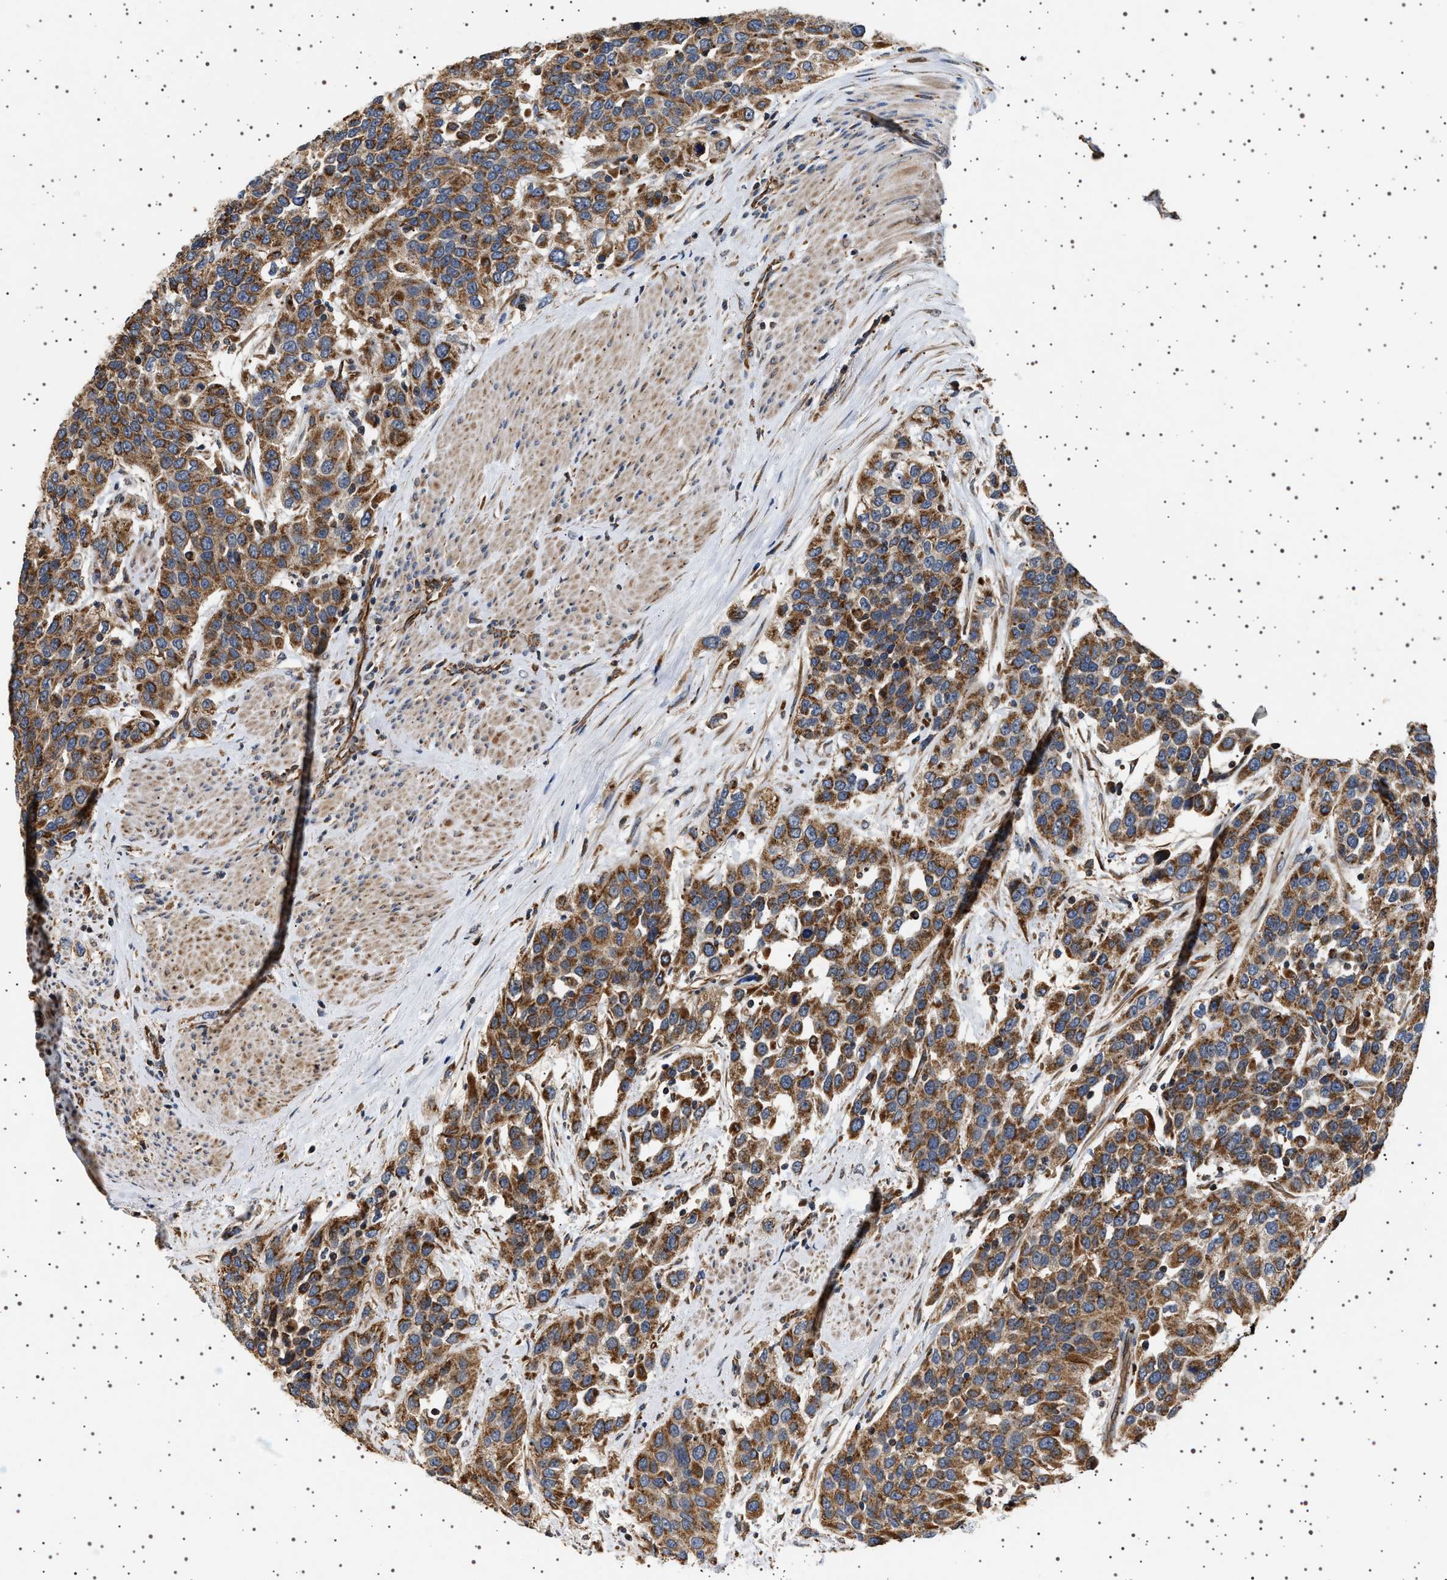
{"staining": {"intensity": "moderate", "quantity": ">75%", "location": "cytoplasmic/membranous"}, "tissue": "urothelial cancer", "cell_type": "Tumor cells", "image_type": "cancer", "snomed": [{"axis": "morphology", "description": "Urothelial carcinoma, High grade"}, {"axis": "topography", "description": "Urinary bladder"}], "caption": "IHC histopathology image of neoplastic tissue: human high-grade urothelial carcinoma stained using immunohistochemistry exhibits medium levels of moderate protein expression localized specifically in the cytoplasmic/membranous of tumor cells, appearing as a cytoplasmic/membranous brown color.", "gene": "TRUB2", "patient": {"sex": "female", "age": 80}}